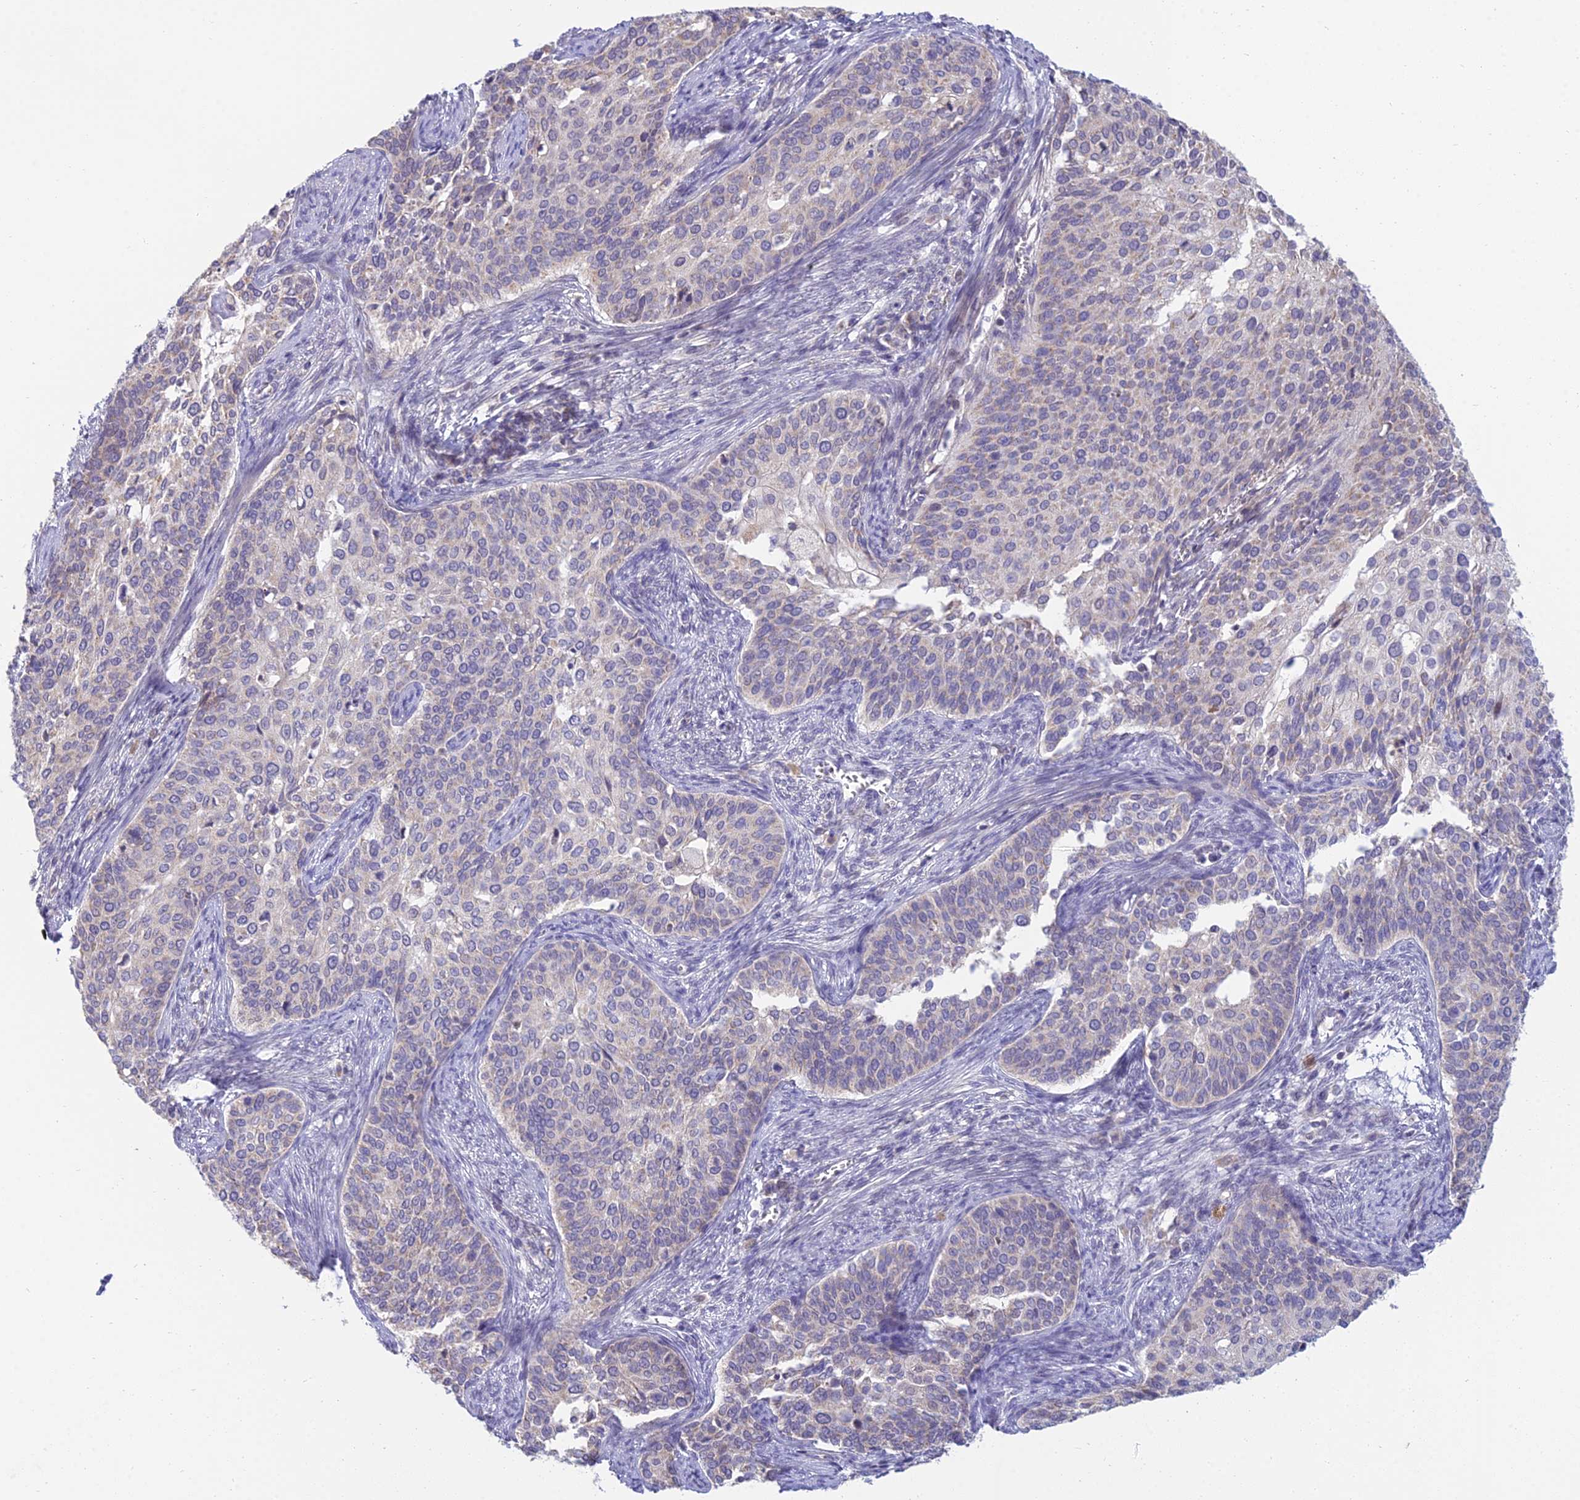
{"staining": {"intensity": "weak", "quantity": "<25%", "location": "cytoplasmic/membranous"}, "tissue": "cervical cancer", "cell_type": "Tumor cells", "image_type": "cancer", "snomed": [{"axis": "morphology", "description": "Squamous cell carcinoma, NOS"}, {"axis": "topography", "description": "Cervix"}], "caption": "DAB (3,3'-diaminobenzidine) immunohistochemical staining of squamous cell carcinoma (cervical) shows no significant positivity in tumor cells.", "gene": "CFAP206", "patient": {"sex": "female", "age": 44}}